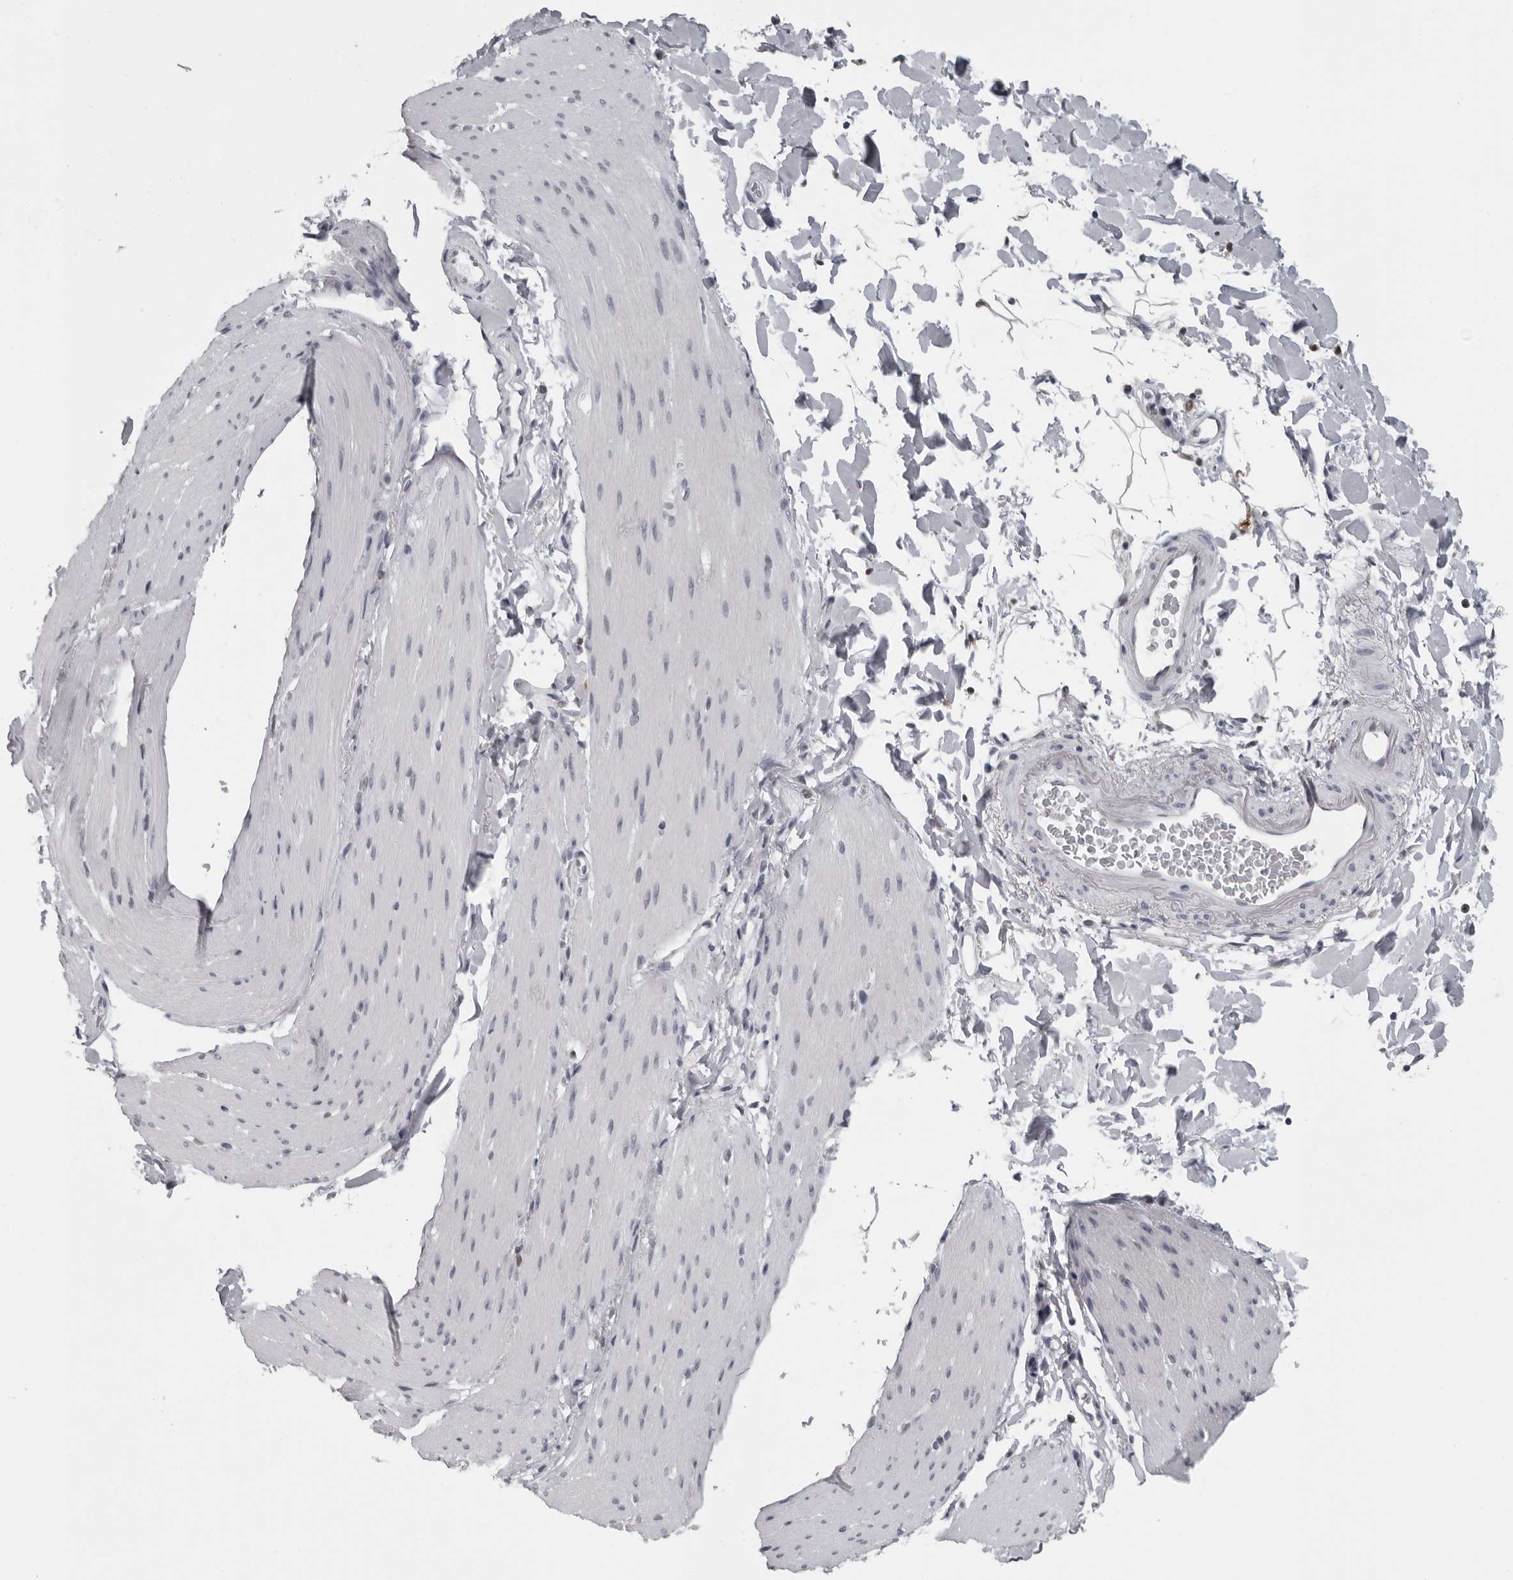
{"staining": {"intensity": "negative", "quantity": "none", "location": "none"}, "tissue": "smooth muscle", "cell_type": "Smooth muscle cells", "image_type": "normal", "snomed": [{"axis": "morphology", "description": "Normal tissue, NOS"}, {"axis": "topography", "description": "Smooth muscle"}, {"axis": "topography", "description": "Small intestine"}], "caption": "This image is of unremarkable smooth muscle stained with immunohistochemistry to label a protein in brown with the nuclei are counter-stained blue. There is no positivity in smooth muscle cells.", "gene": "LZIC", "patient": {"sex": "female", "age": 84}}